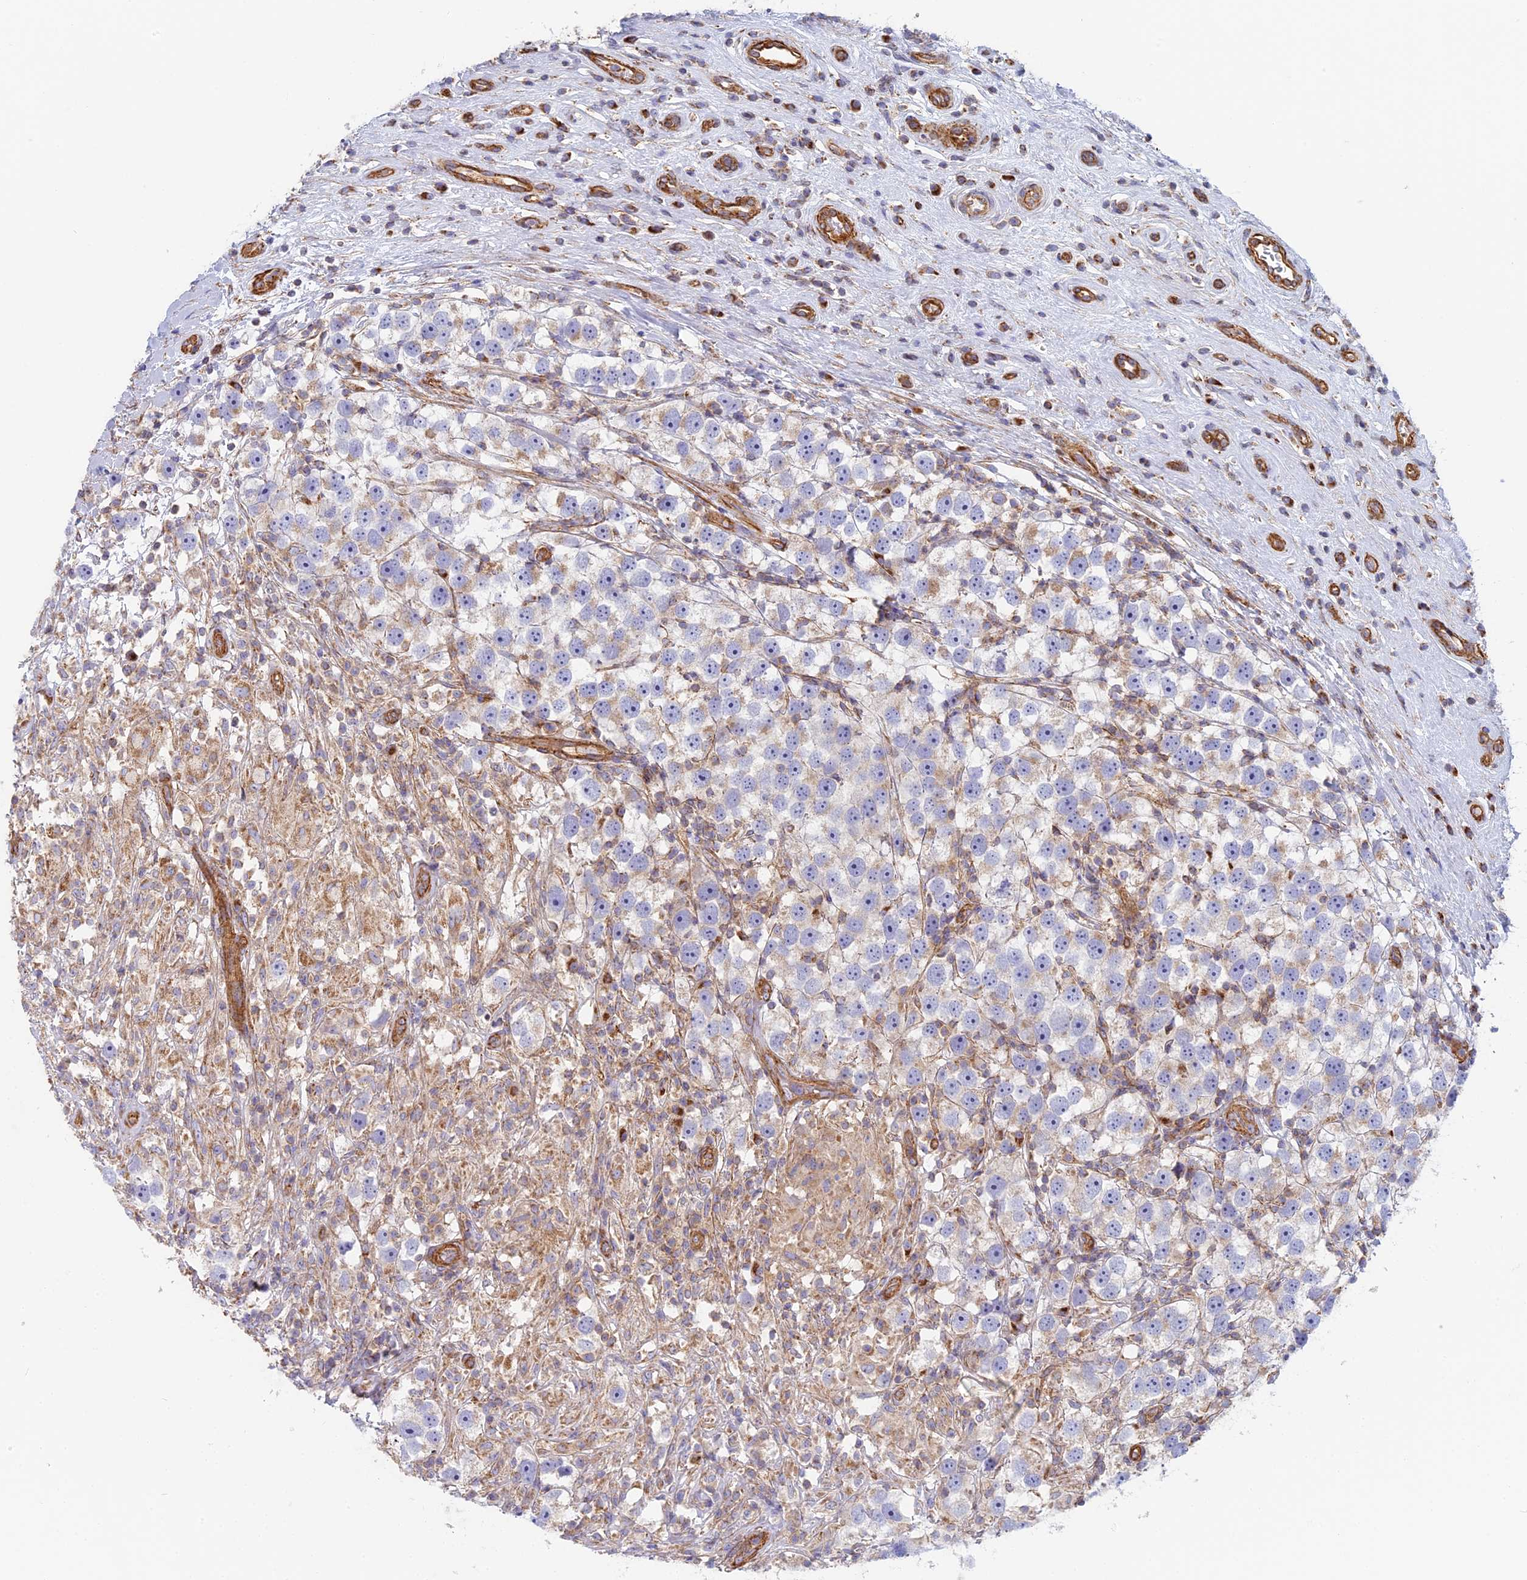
{"staining": {"intensity": "negative", "quantity": "none", "location": "none"}, "tissue": "testis cancer", "cell_type": "Tumor cells", "image_type": "cancer", "snomed": [{"axis": "morphology", "description": "Seminoma, NOS"}, {"axis": "topography", "description": "Testis"}], "caption": "Histopathology image shows no significant protein expression in tumor cells of testis cancer.", "gene": "DDA1", "patient": {"sex": "male", "age": 49}}